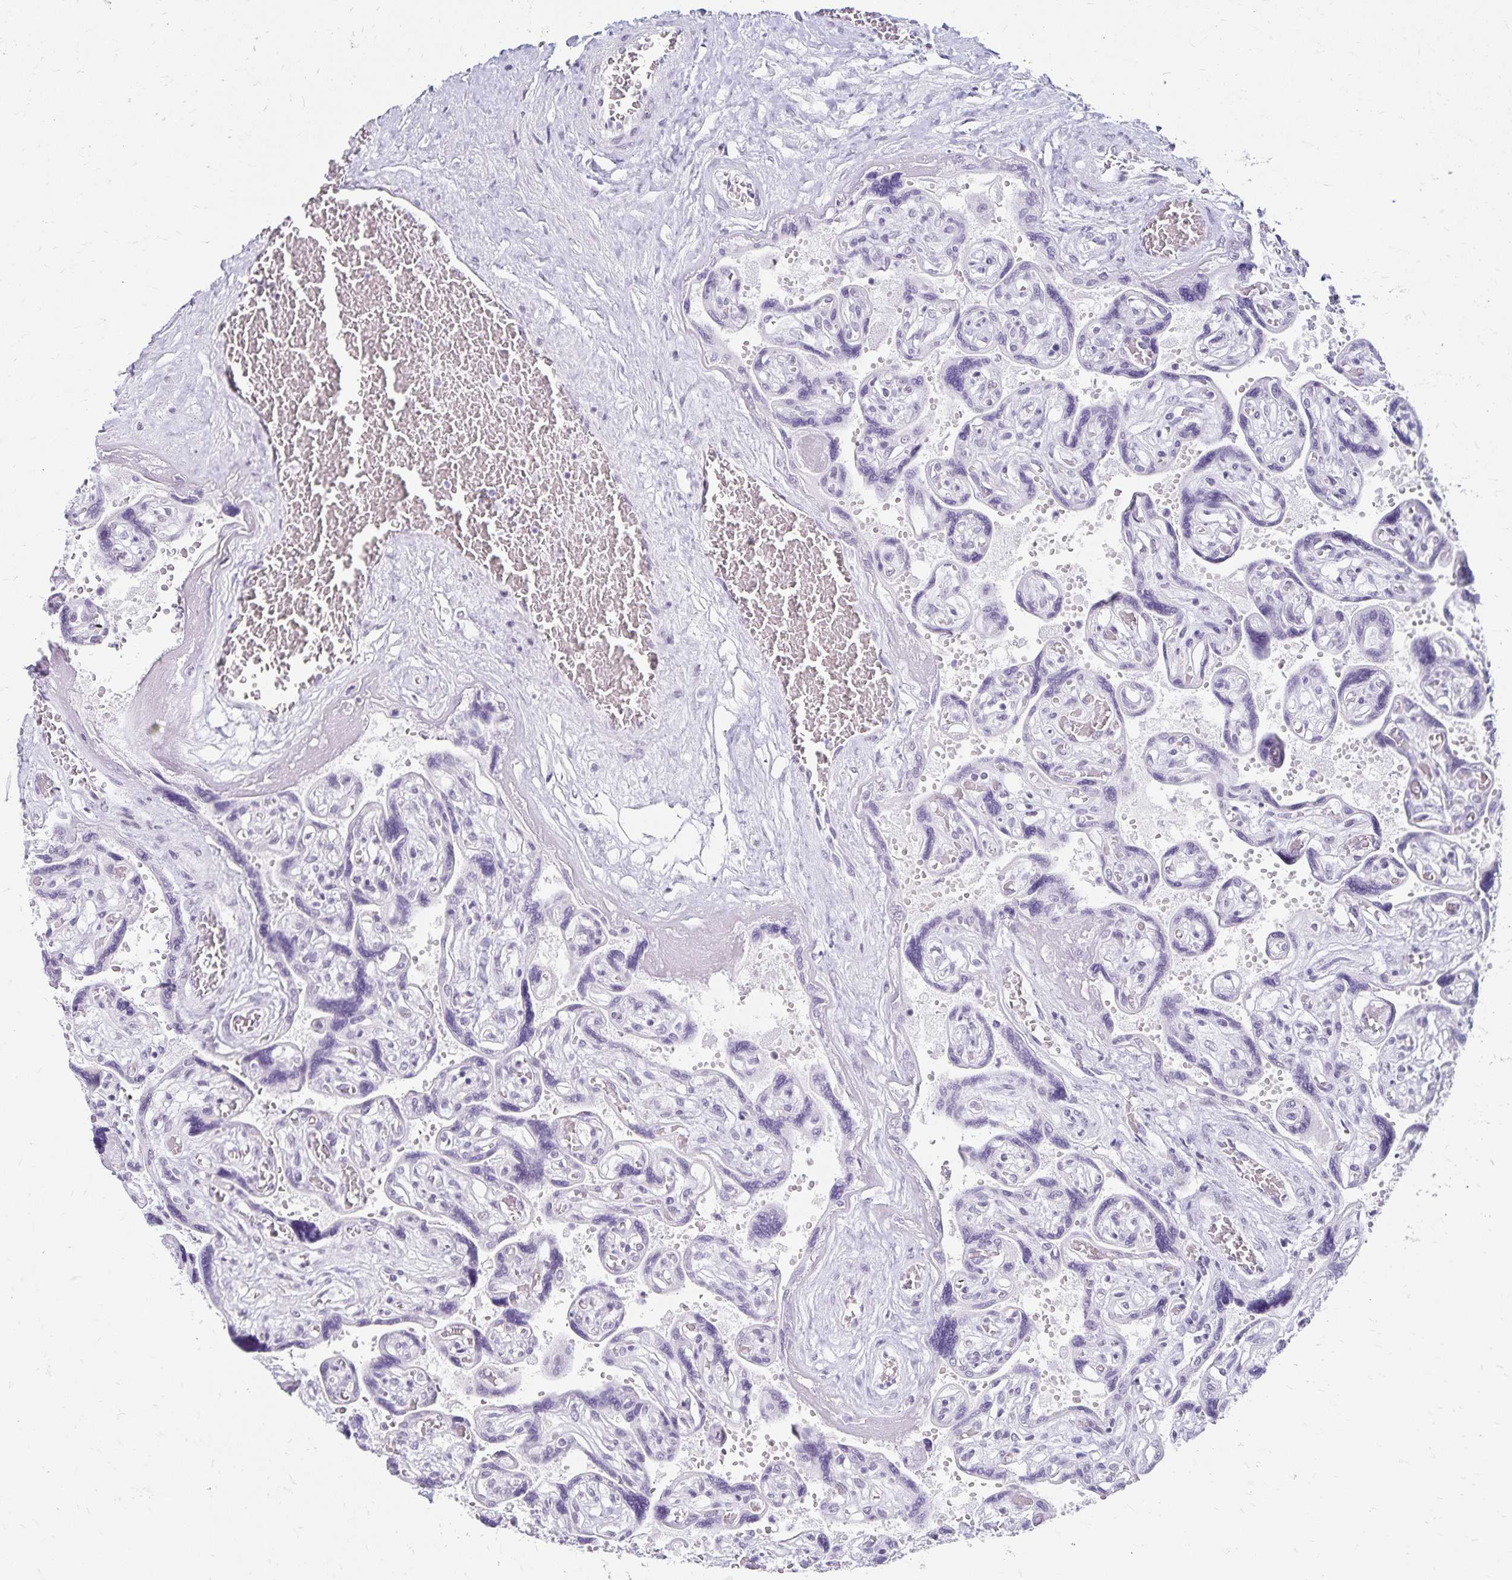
{"staining": {"intensity": "negative", "quantity": "none", "location": "none"}, "tissue": "placenta", "cell_type": "Decidual cells", "image_type": "normal", "snomed": [{"axis": "morphology", "description": "Normal tissue, NOS"}, {"axis": "topography", "description": "Placenta"}], "caption": "Immunohistochemical staining of normal placenta displays no significant positivity in decidual cells.", "gene": "C20orf85", "patient": {"sex": "female", "age": 32}}